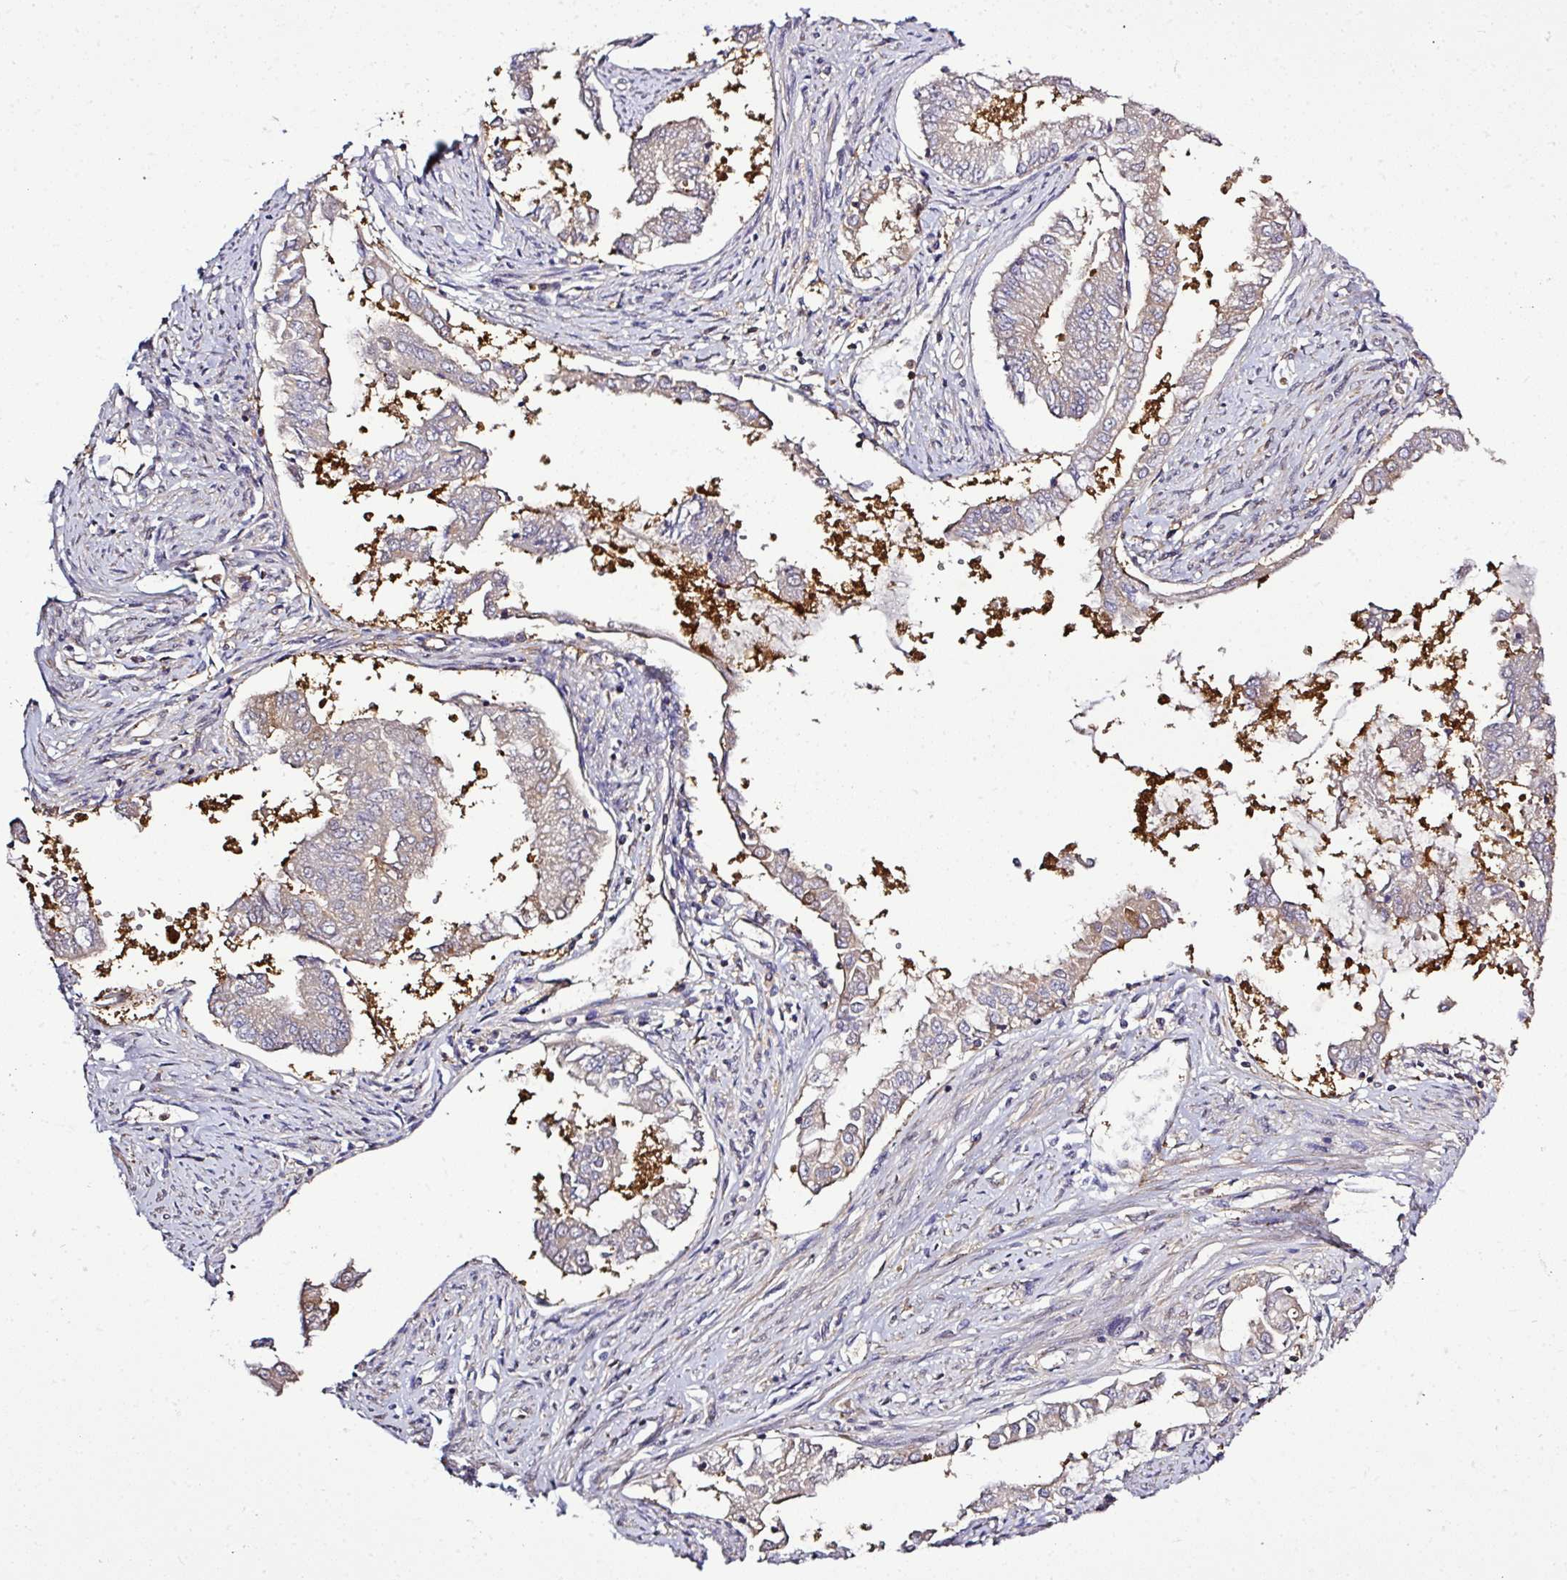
{"staining": {"intensity": "moderate", "quantity": "25%-75%", "location": "cytoplasmic/membranous"}, "tissue": "endometrial cancer", "cell_type": "Tumor cells", "image_type": "cancer", "snomed": [{"axis": "morphology", "description": "Adenocarcinoma, NOS"}, {"axis": "topography", "description": "Endometrium"}], "caption": "Approximately 25%-75% of tumor cells in human adenocarcinoma (endometrial) display moderate cytoplasmic/membranous protein staining as visualized by brown immunohistochemical staining.", "gene": "TMEM107", "patient": {"sex": "female", "age": 76}}